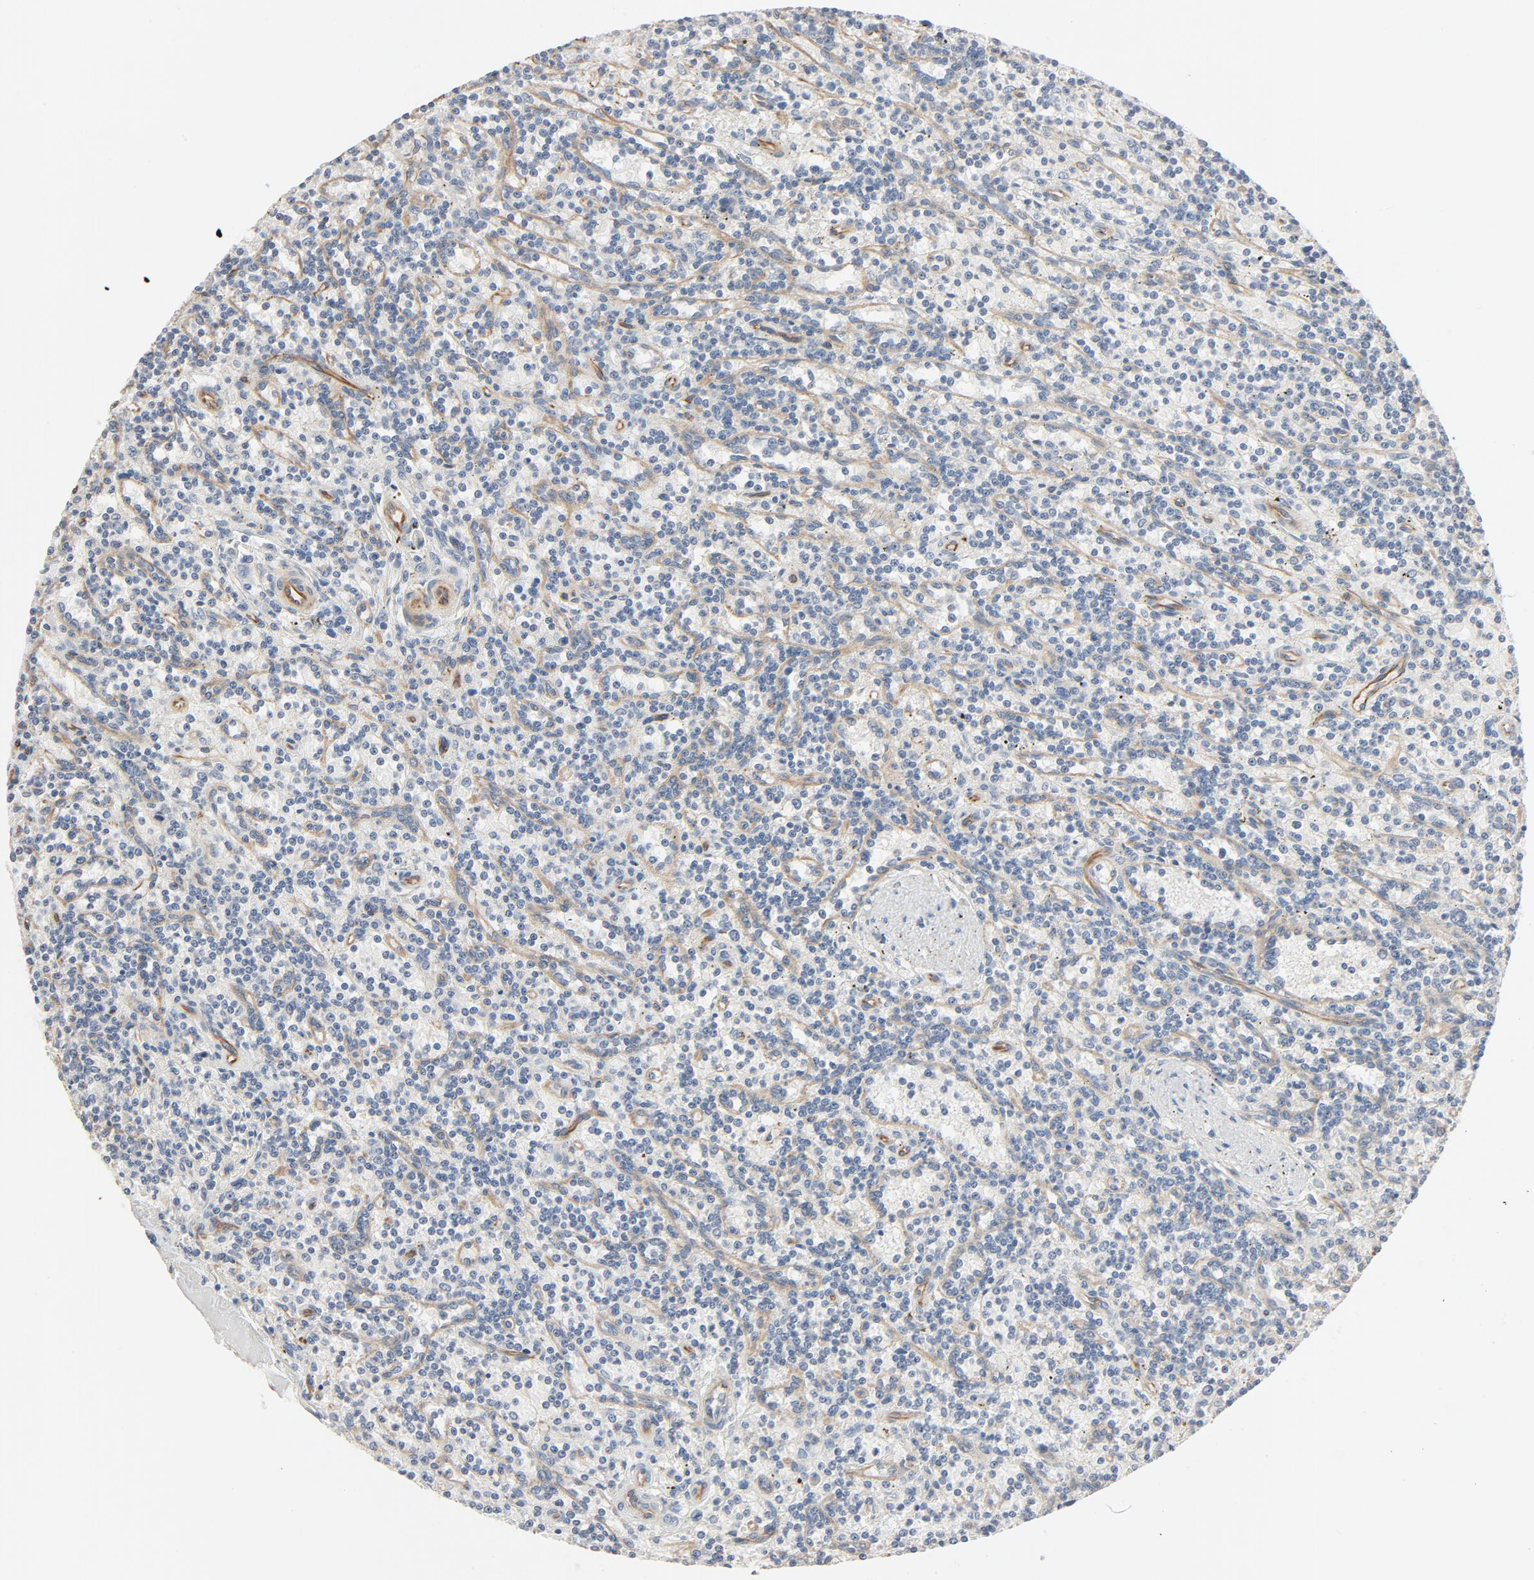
{"staining": {"intensity": "negative", "quantity": "none", "location": "none"}, "tissue": "lymphoma", "cell_type": "Tumor cells", "image_type": "cancer", "snomed": [{"axis": "morphology", "description": "Malignant lymphoma, non-Hodgkin's type, Low grade"}, {"axis": "topography", "description": "Spleen"}], "caption": "High power microscopy micrograph of an immunohistochemistry micrograph of lymphoma, revealing no significant positivity in tumor cells.", "gene": "TRIOBP", "patient": {"sex": "male", "age": 73}}